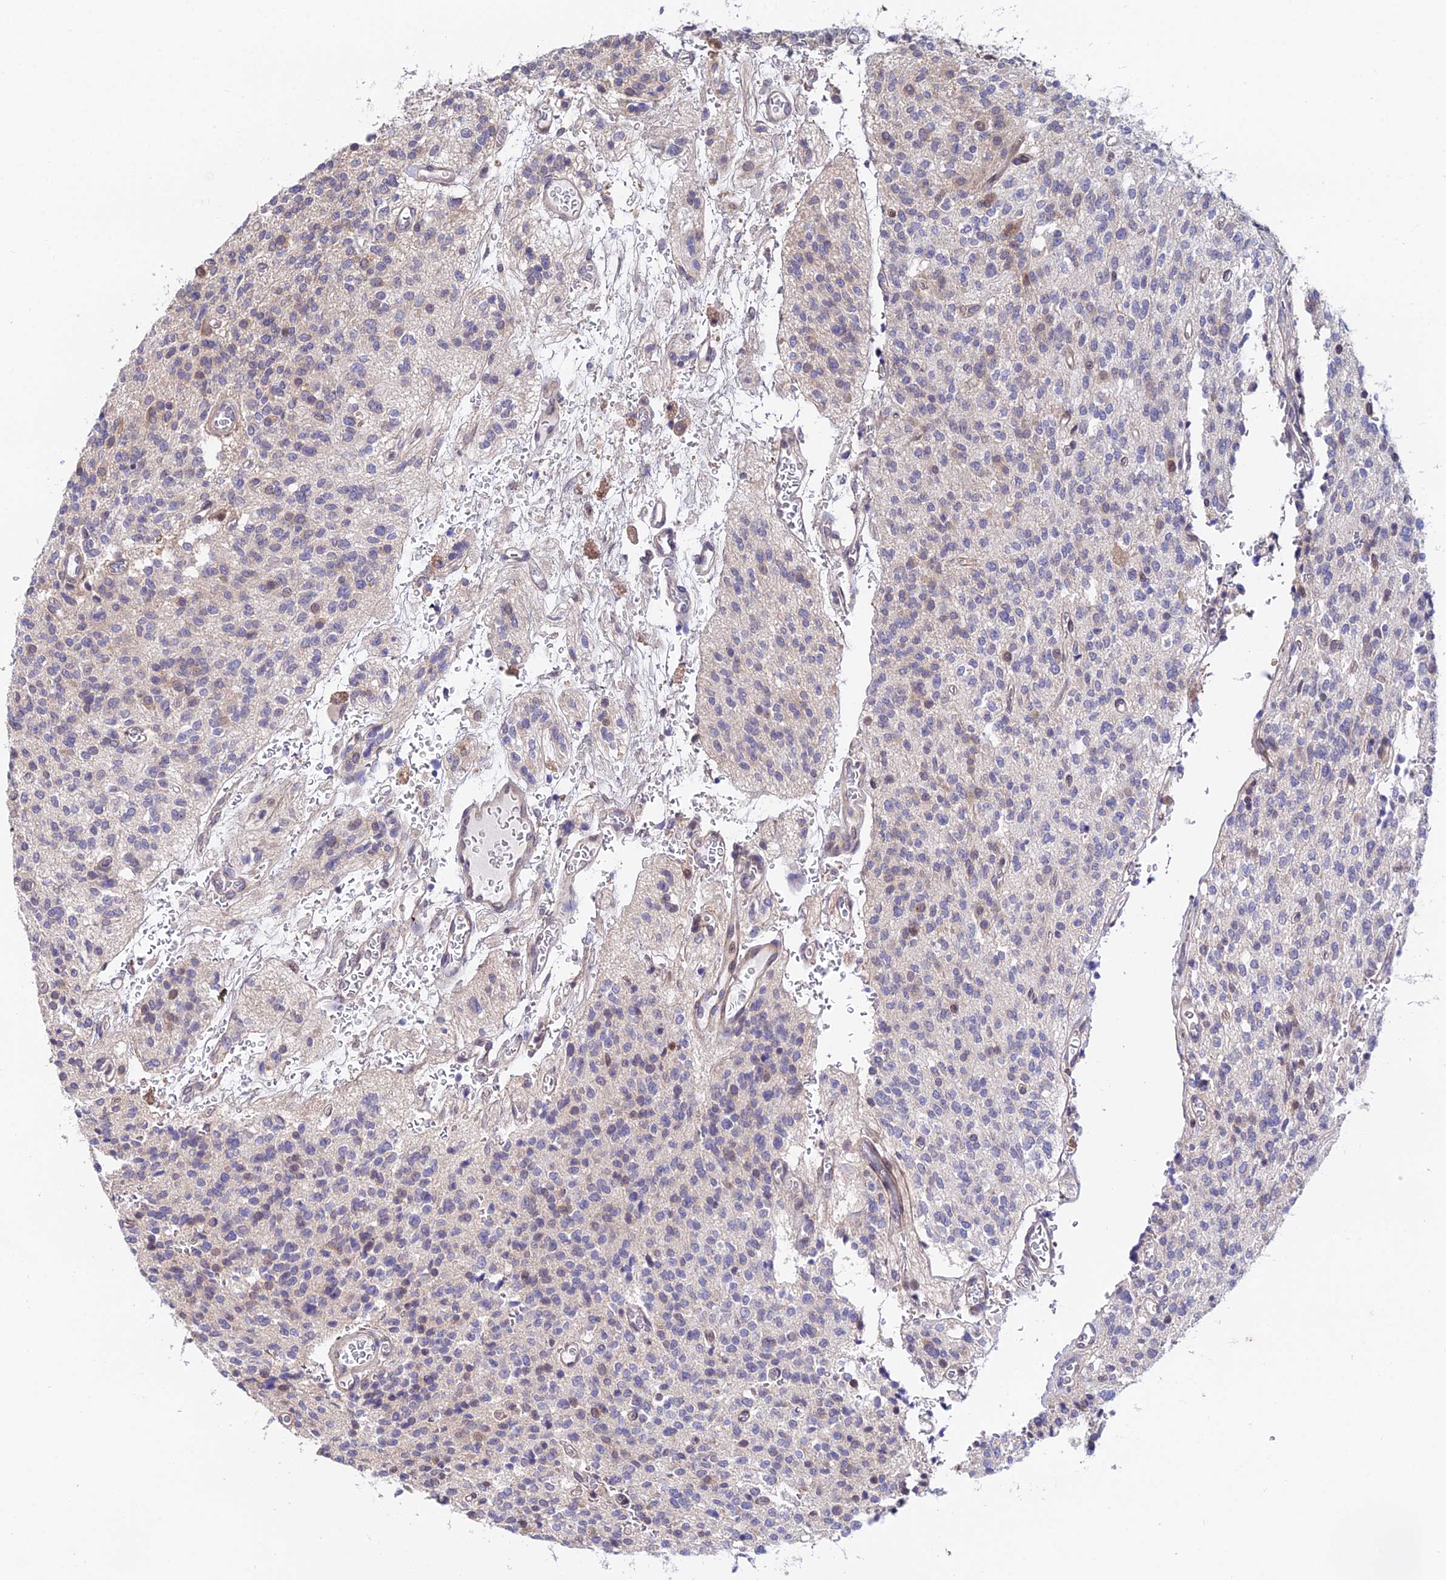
{"staining": {"intensity": "negative", "quantity": "none", "location": "none"}, "tissue": "glioma", "cell_type": "Tumor cells", "image_type": "cancer", "snomed": [{"axis": "morphology", "description": "Glioma, malignant, High grade"}, {"axis": "topography", "description": "Brain"}], "caption": "The histopathology image shows no significant expression in tumor cells of glioma.", "gene": "INPP4A", "patient": {"sex": "male", "age": 34}}